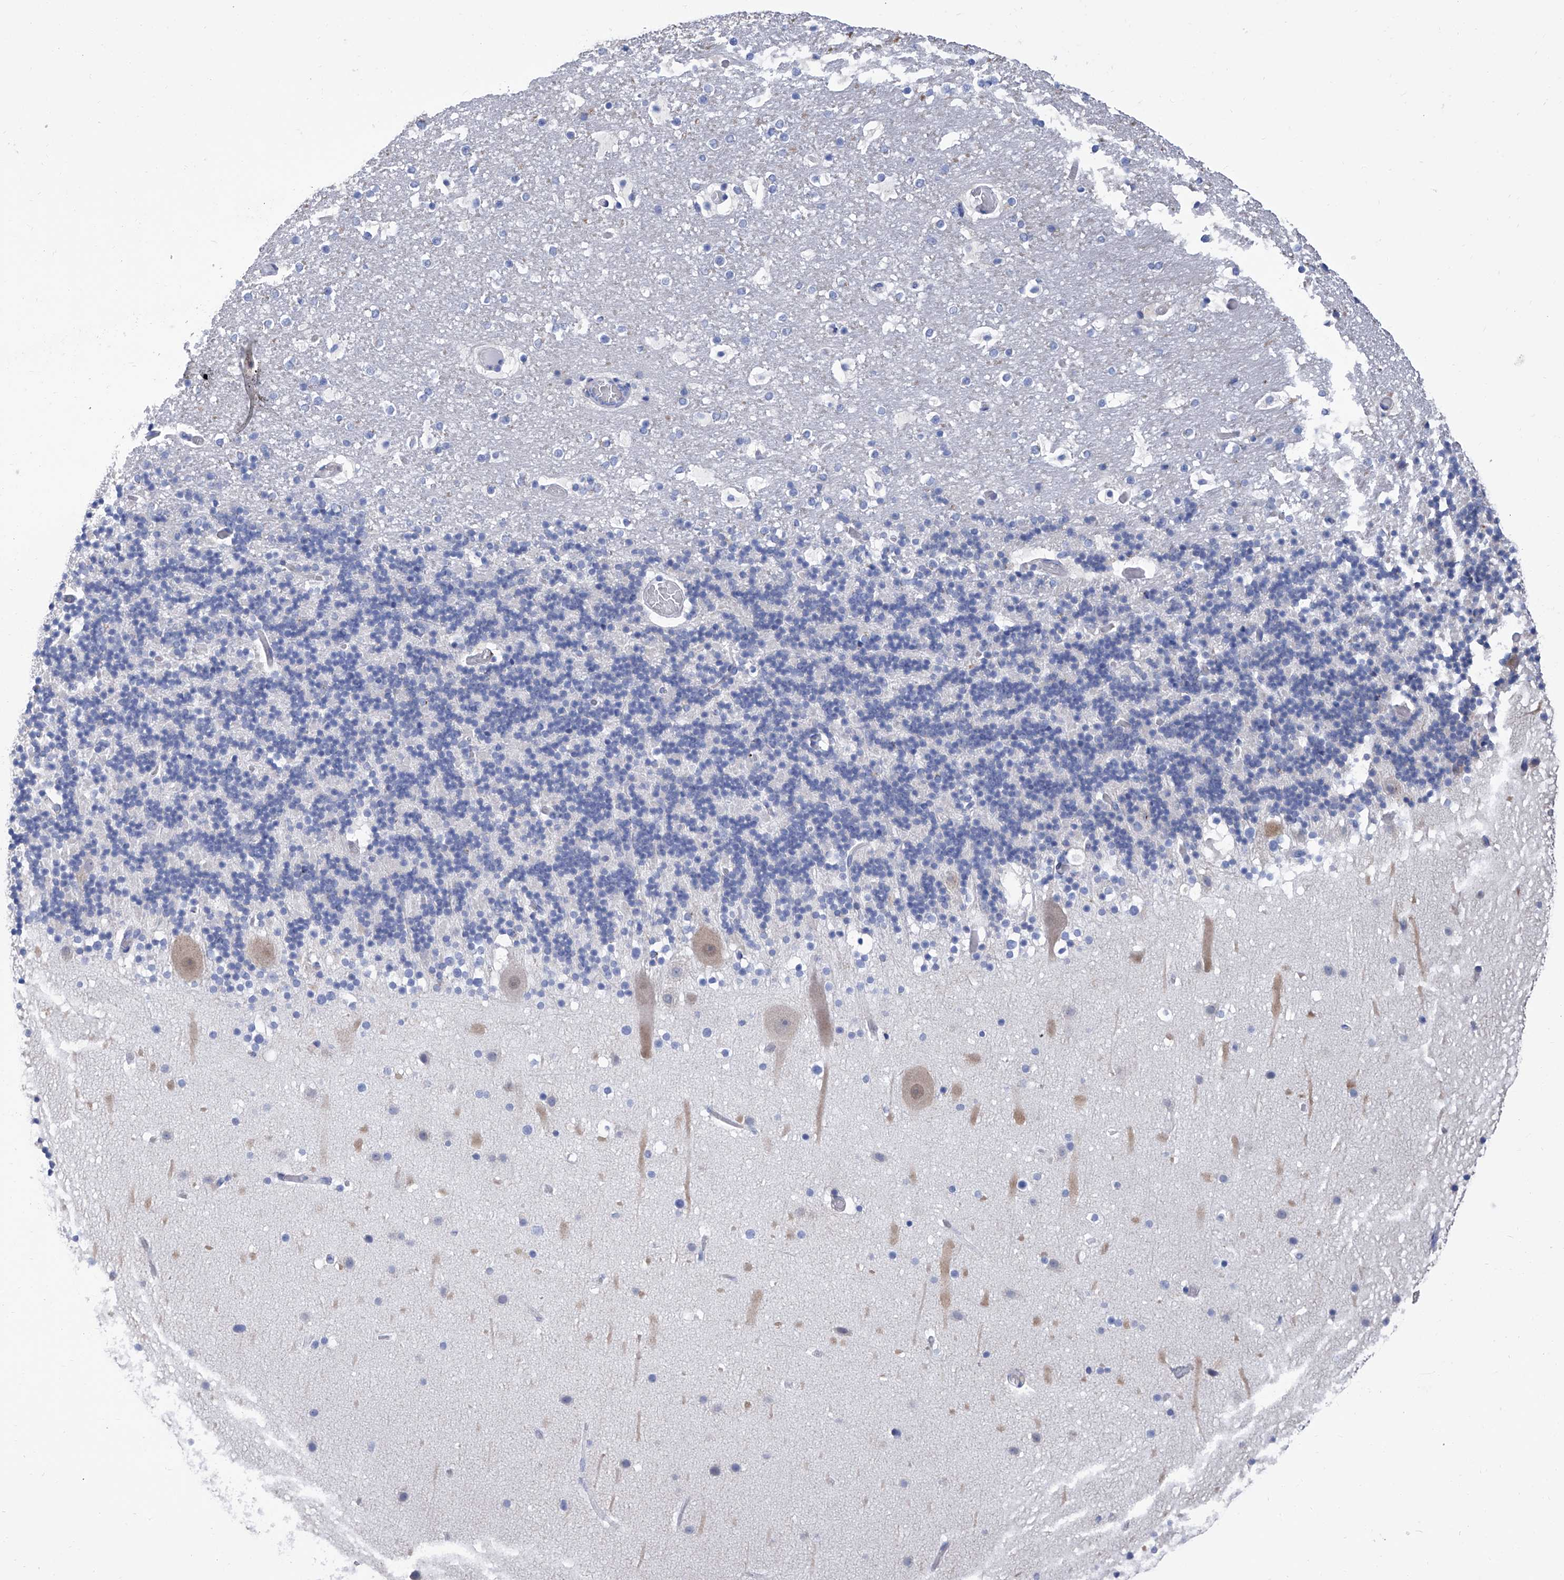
{"staining": {"intensity": "negative", "quantity": "none", "location": "none"}, "tissue": "cerebellum", "cell_type": "Cells in granular layer", "image_type": "normal", "snomed": [{"axis": "morphology", "description": "Normal tissue, NOS"}, {"axis": "topography", "description": "Cerebellum"}], "caption": "Human cerebellum stained for a protein using immunohistochemistry reveals no expression in cells in granular layer.", "gene": "SMS", "patient": {"sex": "male", "age": 57}}